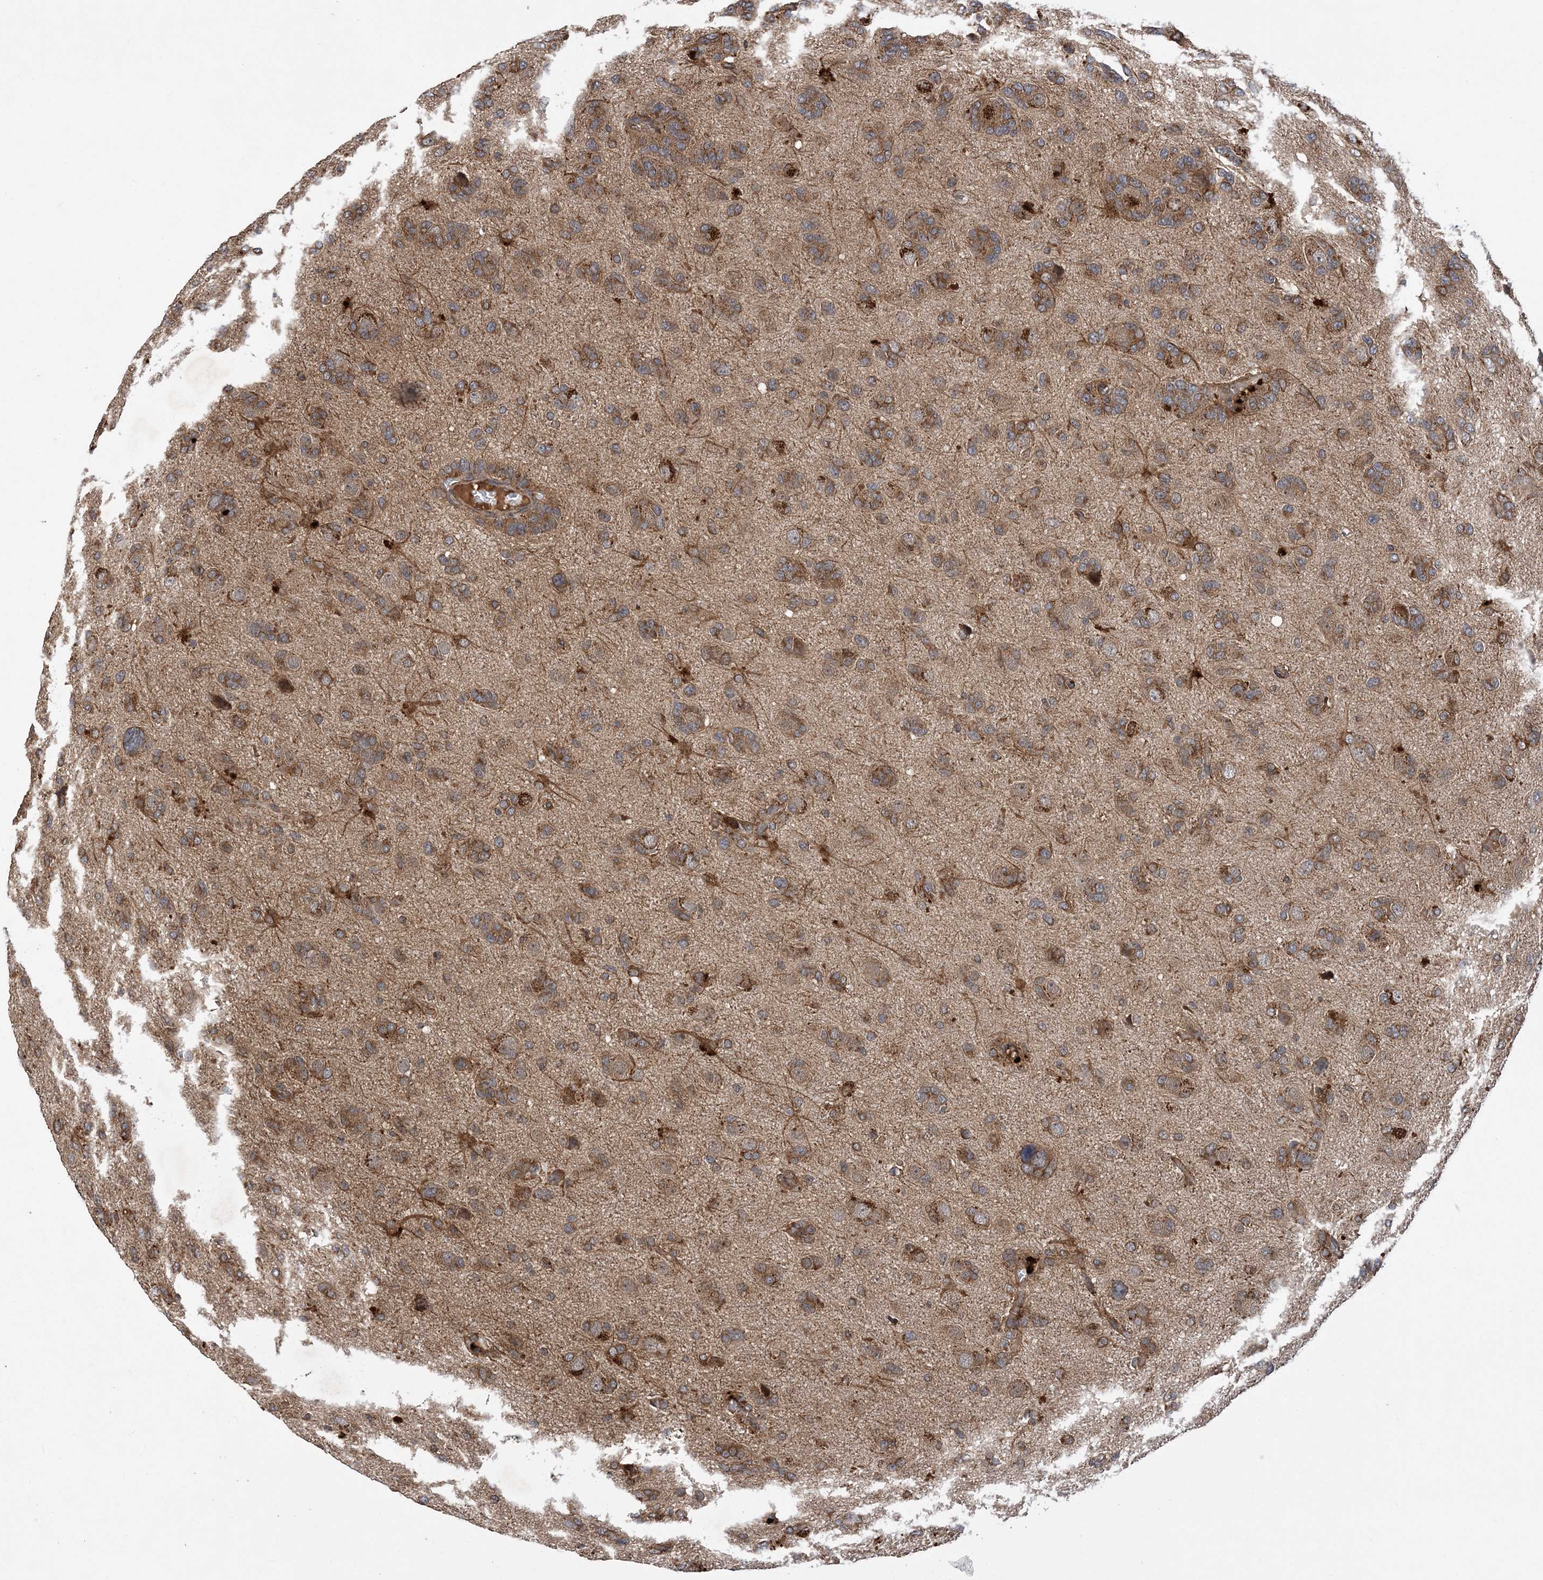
{"staining": {"intensity": "moderate", "quantity": ">75%", "location": "cytoplasmic/membranous"}, "tissue": "glioma", "cell_type": "Tumor cells", "image_type": "cancer", "snomed": [{"axis": "morphology", "description": "Glioma, malignant, High grade"}, {"axis": "topography", "description": "Brain"}], "caption": "A micrograph of human malignant high-grade glioma stained for a protein displays moderate cytoplasmic/membranous brown staining in tumor cells. (brown staining indicates protein expression, while blue staining denotes nuclei).", "gene": "ATG3", "patient": {"sex": "female", "age": 59}}